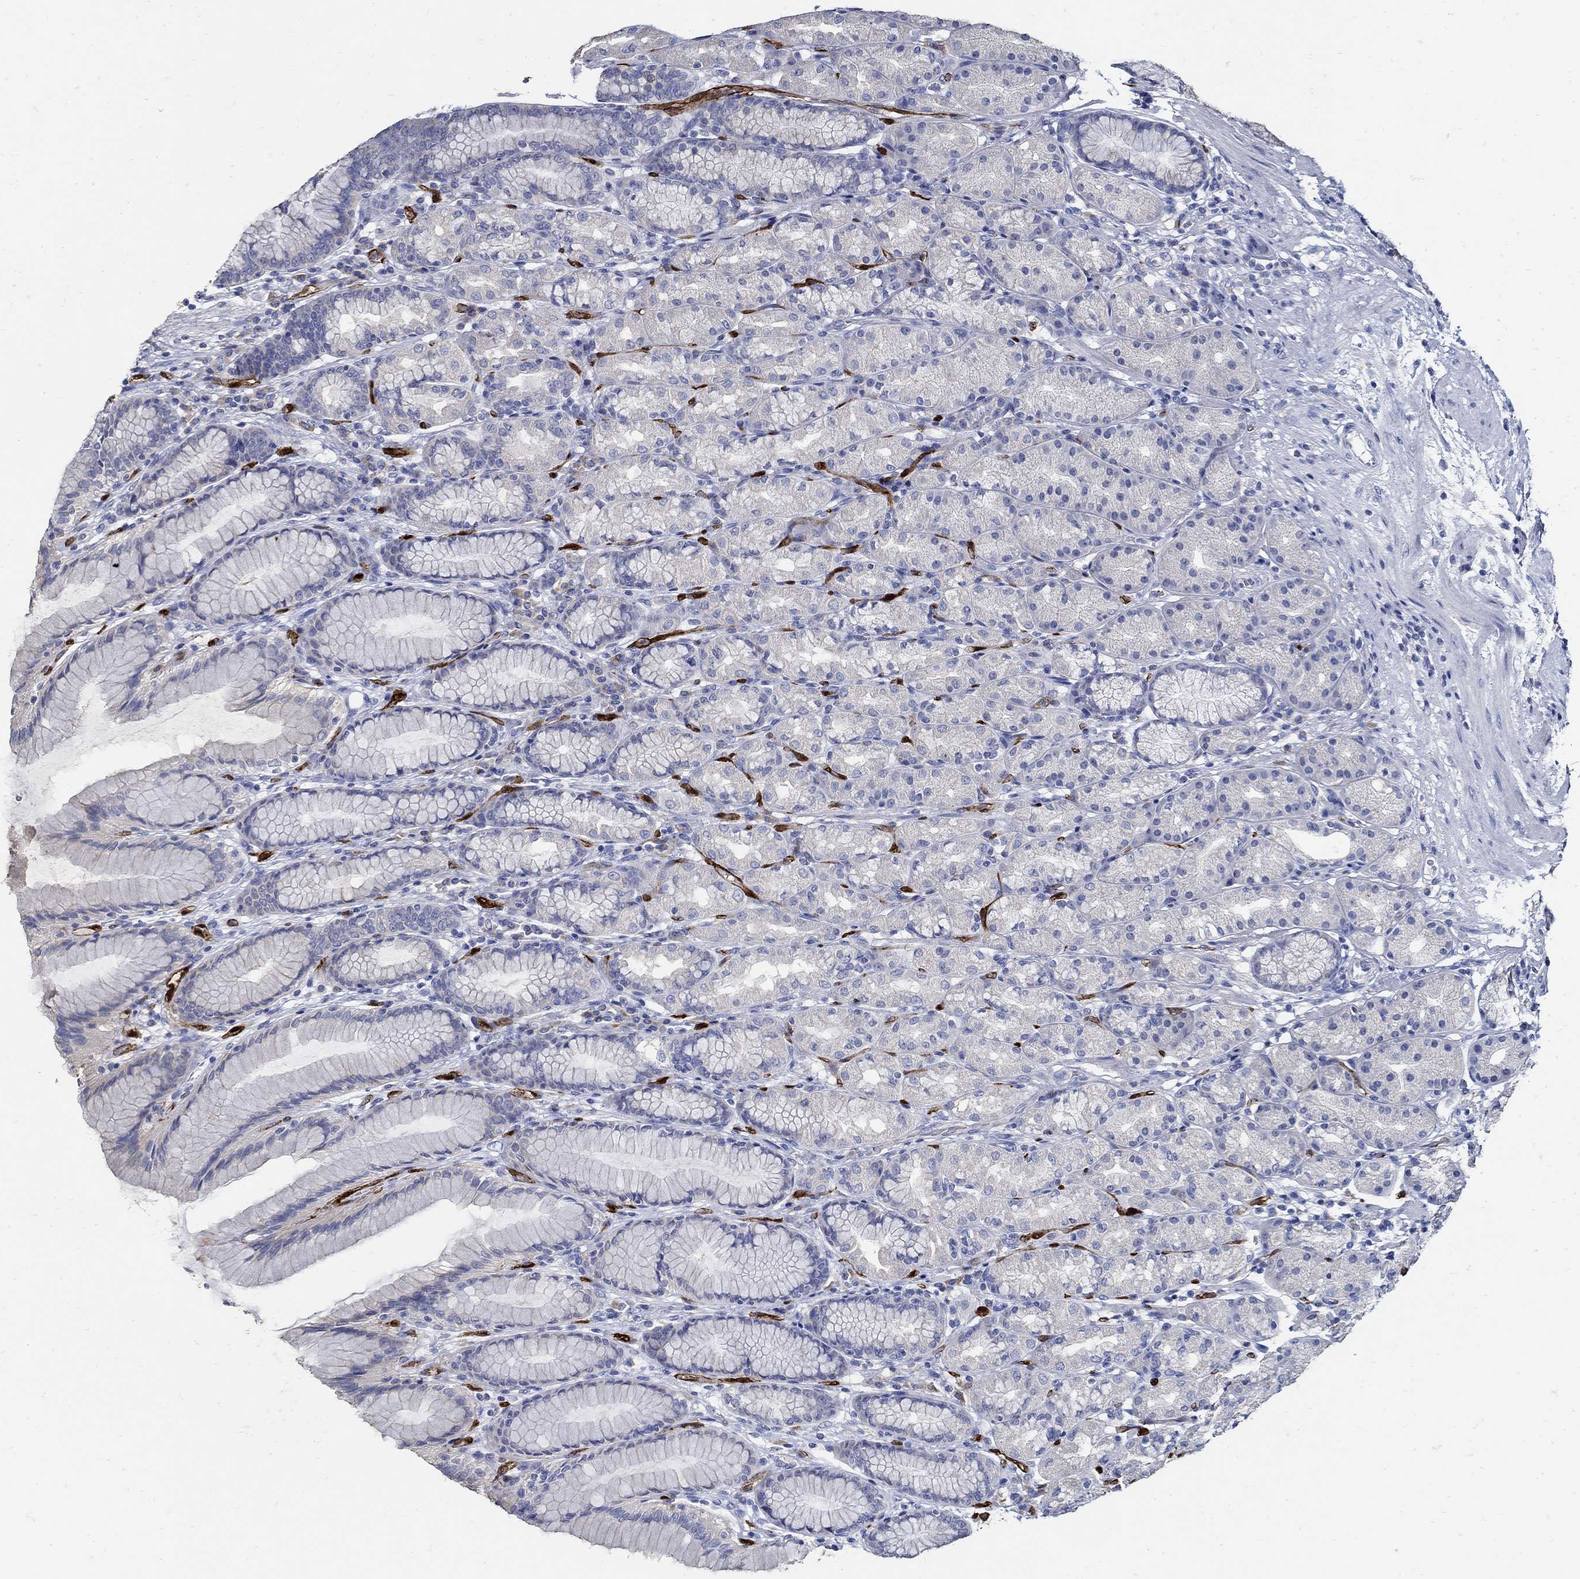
{"staining": {"intensity": "weak", "quantity": "<25%", "location": "cytoplasmic/membranous"}, "tissue": "stomach", "cell_type": "Glandular cells", "image_type": "normal", "snomed": [{"axis": "morphology", "description": "Normal tissue, NOS"}, {"axis": "morphology", "description": "Adenocarcinoma, NOS"}, {"axis": "topography", "description": "Stomach"}], "caption": "Glandular cells show no significant positivity in normal stomach.", "gene": "PRX", "patient": {"sex": "female", "age": 79}}